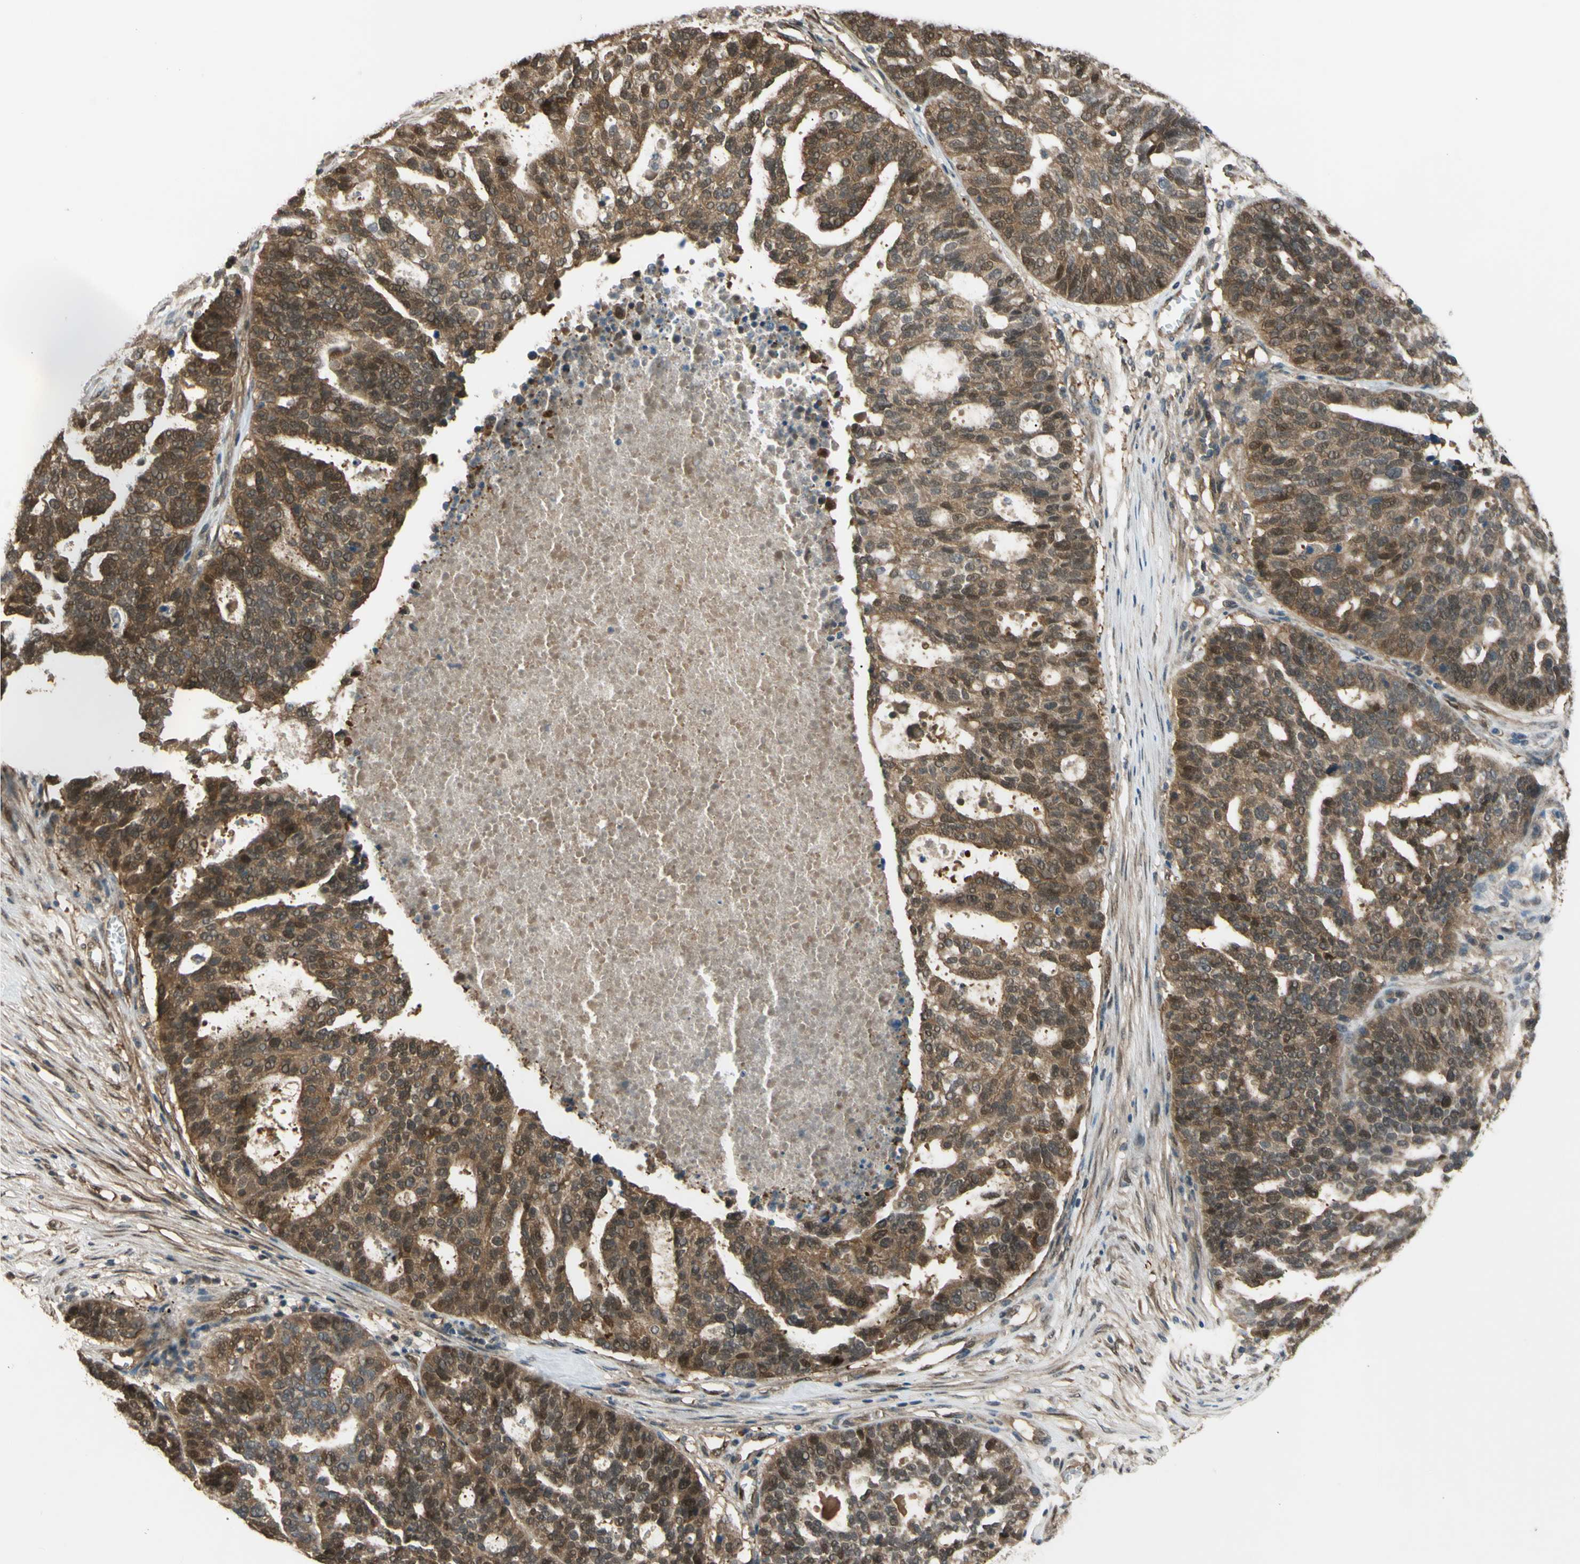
{"staining": {"intensity": "moderate", "quantity": ">75%", "location": "cytoplasmic/membranous"}, "tissue": "ovarian cancer", "cell_type": "Tumor cells", "image_type": "cancer", "snomed": [{"axis": "morphology", "description": "Cystadenocarcinoma, serous, NOS"}, {"axis": "topography", "description": "Ovary"}], "caption": "IHC of human ovarian cancer (serous cystadenocarcinoma) displays medium levels of moderate cytoplasmic/membranous expression in approximately >75% of tumor cells.", "gene": "YWHAQ", "patient": {"sex": "female", "age": 59}}